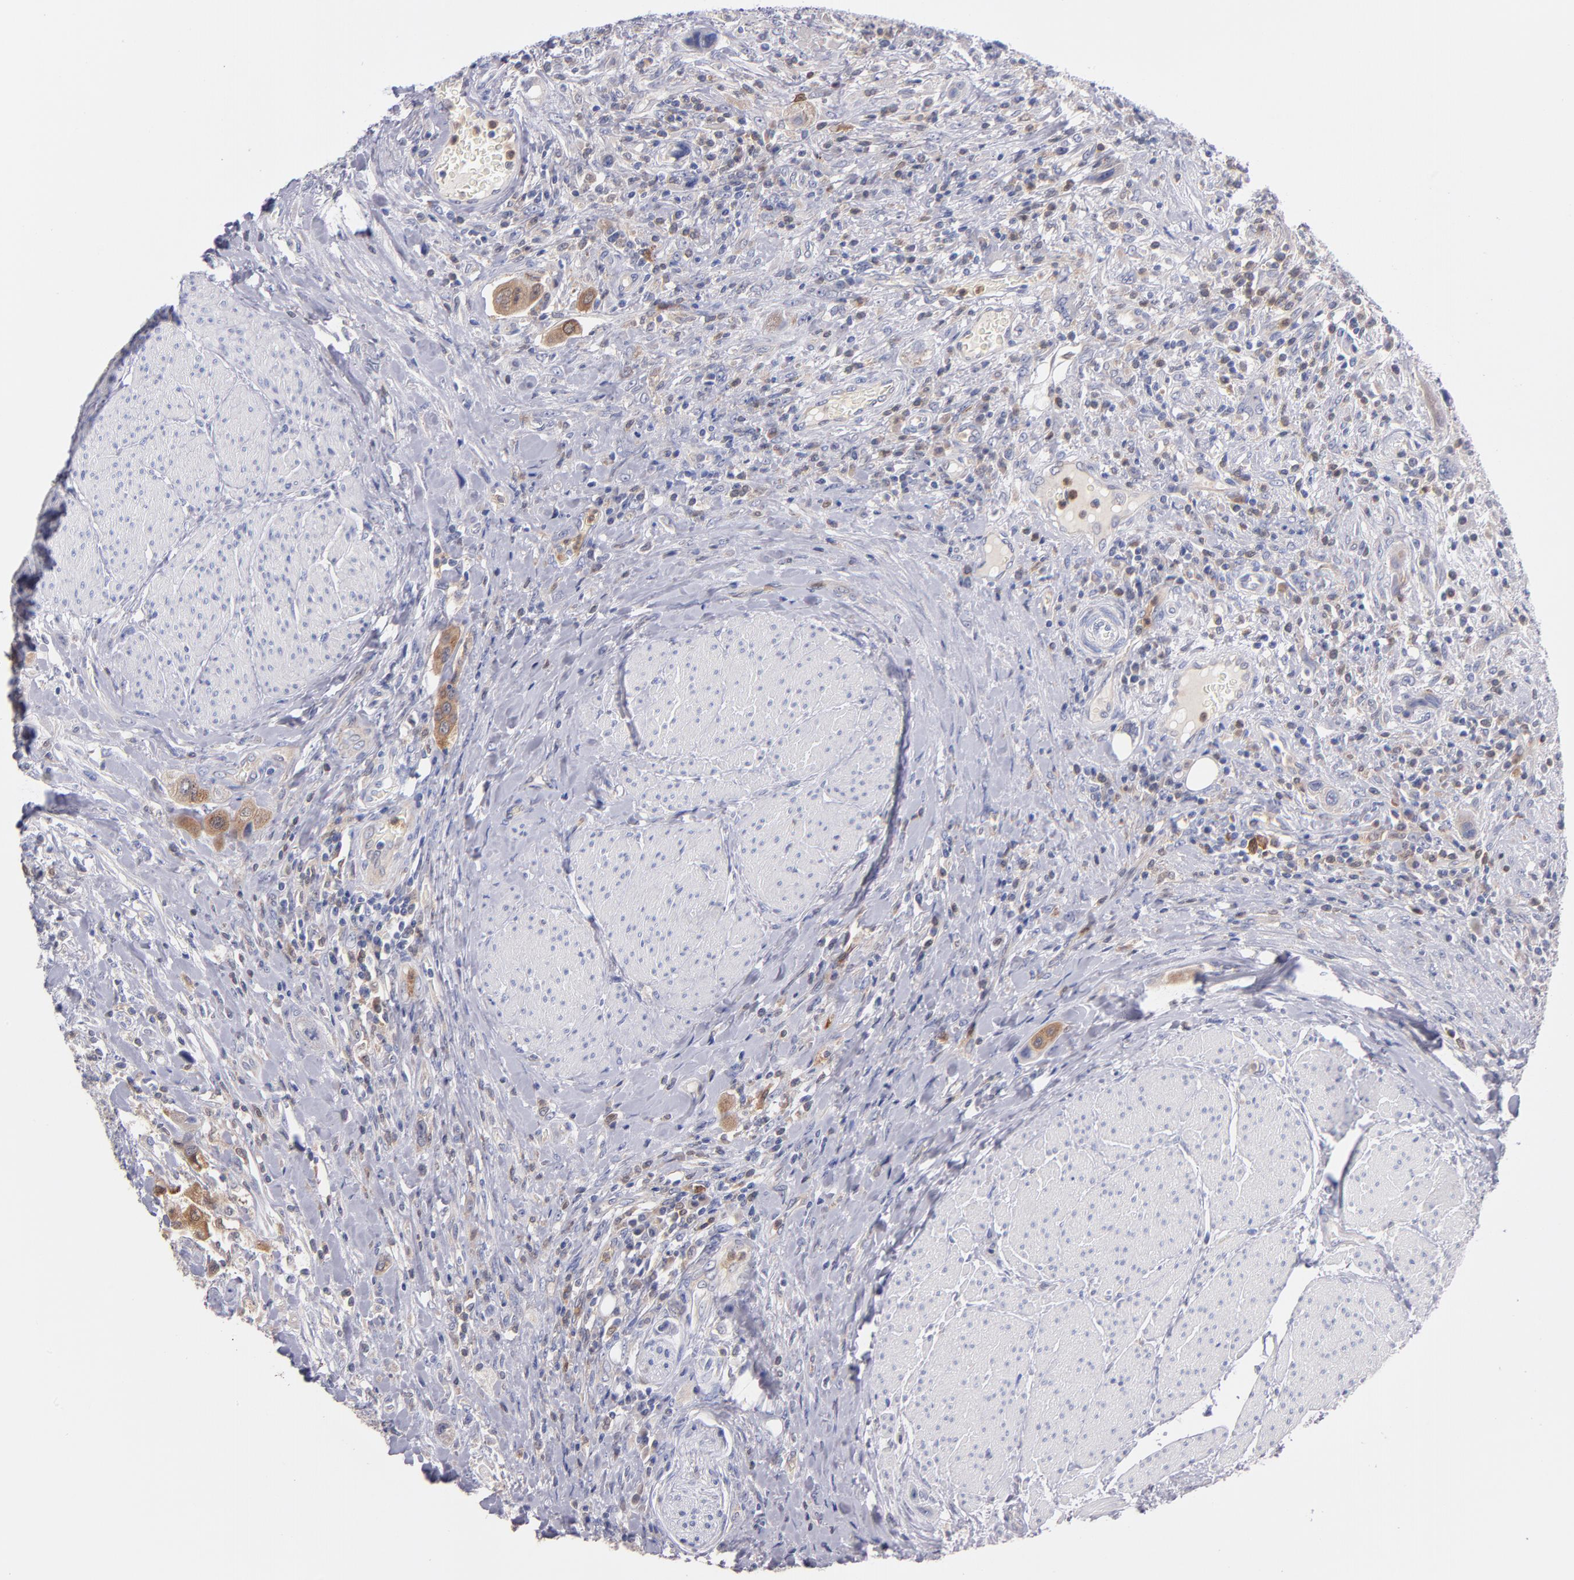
{"staining": {"intensity": "moderate", "quantity": "25%-75%", "location": "cytoplasmic/membranous"}, "tissue": "urothelial cancer", "cell_type": "Tumor cells", "image_type": "cancer", "snomed": [{"axis": "morphology", "description": "Urothelial carcinoma, High grade"}, {"axis": "topography", "description": "Urinary bladder"}], "caption": "Human urothelial cancer stained with a protein marker reveals moderate staining in tumor cells.", "gene": "BID", "patient": {"sex": "male", "age": 50}}